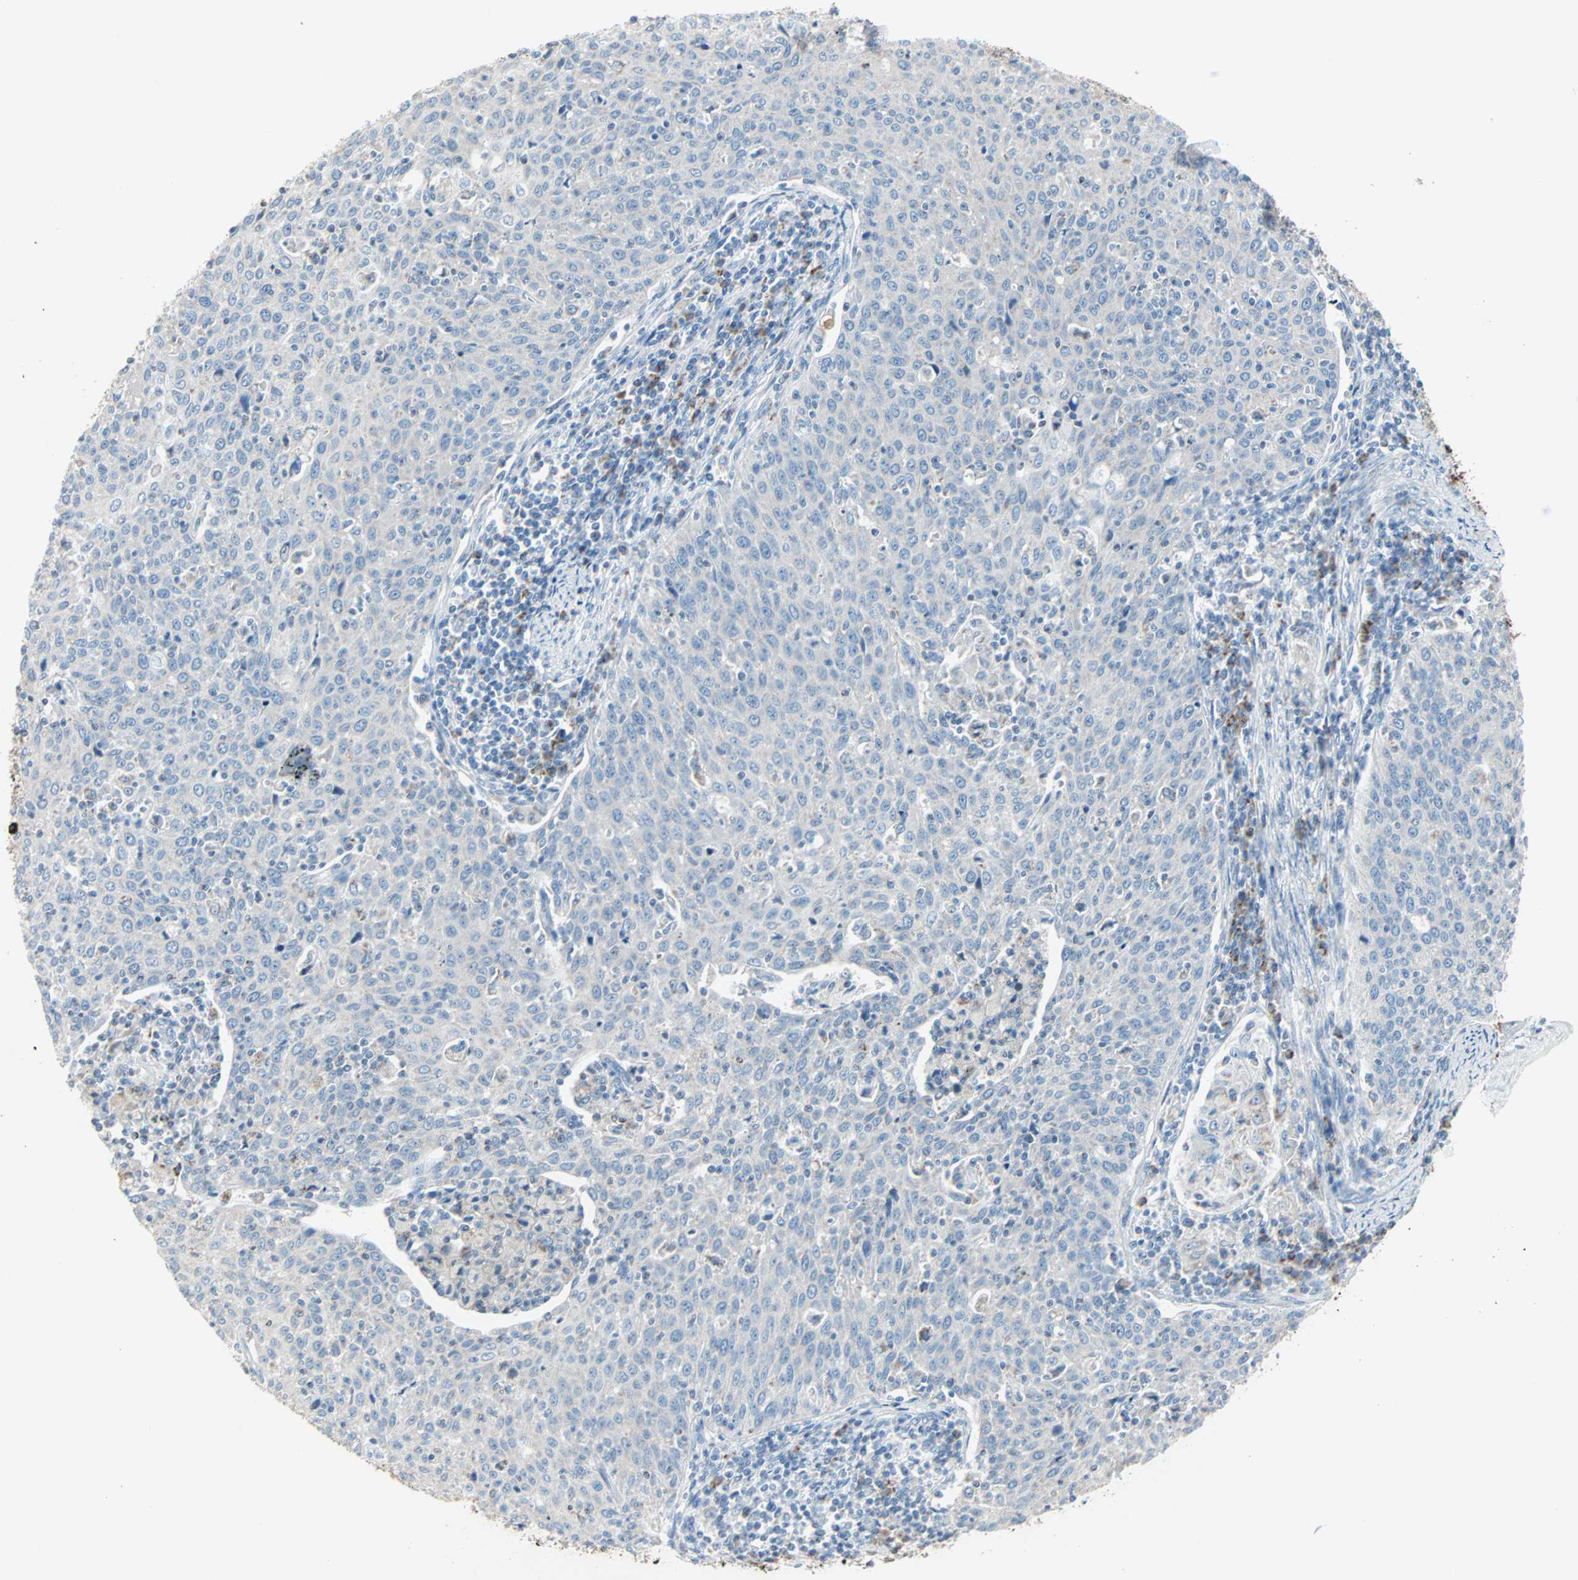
{"staining": {"intensity": "weak", "quantity": "<25%", "location": "cytoplasmic/membranous"}, "tissue": "cervical cancer", "cell_type": "Tumor cells", "image_type": "cancer", "snomed": [{"axis": "morphology", "description": "Squamous cell carcinoma, NOS"}, {"axis": "topography", "description": "Cervix"}], "caption": "High magnification brightfield microscopy of squamous cell carcinoma (cervical) stained with DAB (brown) and counterstained with hematoxylin (blue): tumor cells show no significant positivity.", "gene": "IDH2", "patient": {"sex": "female", "age": 38}}